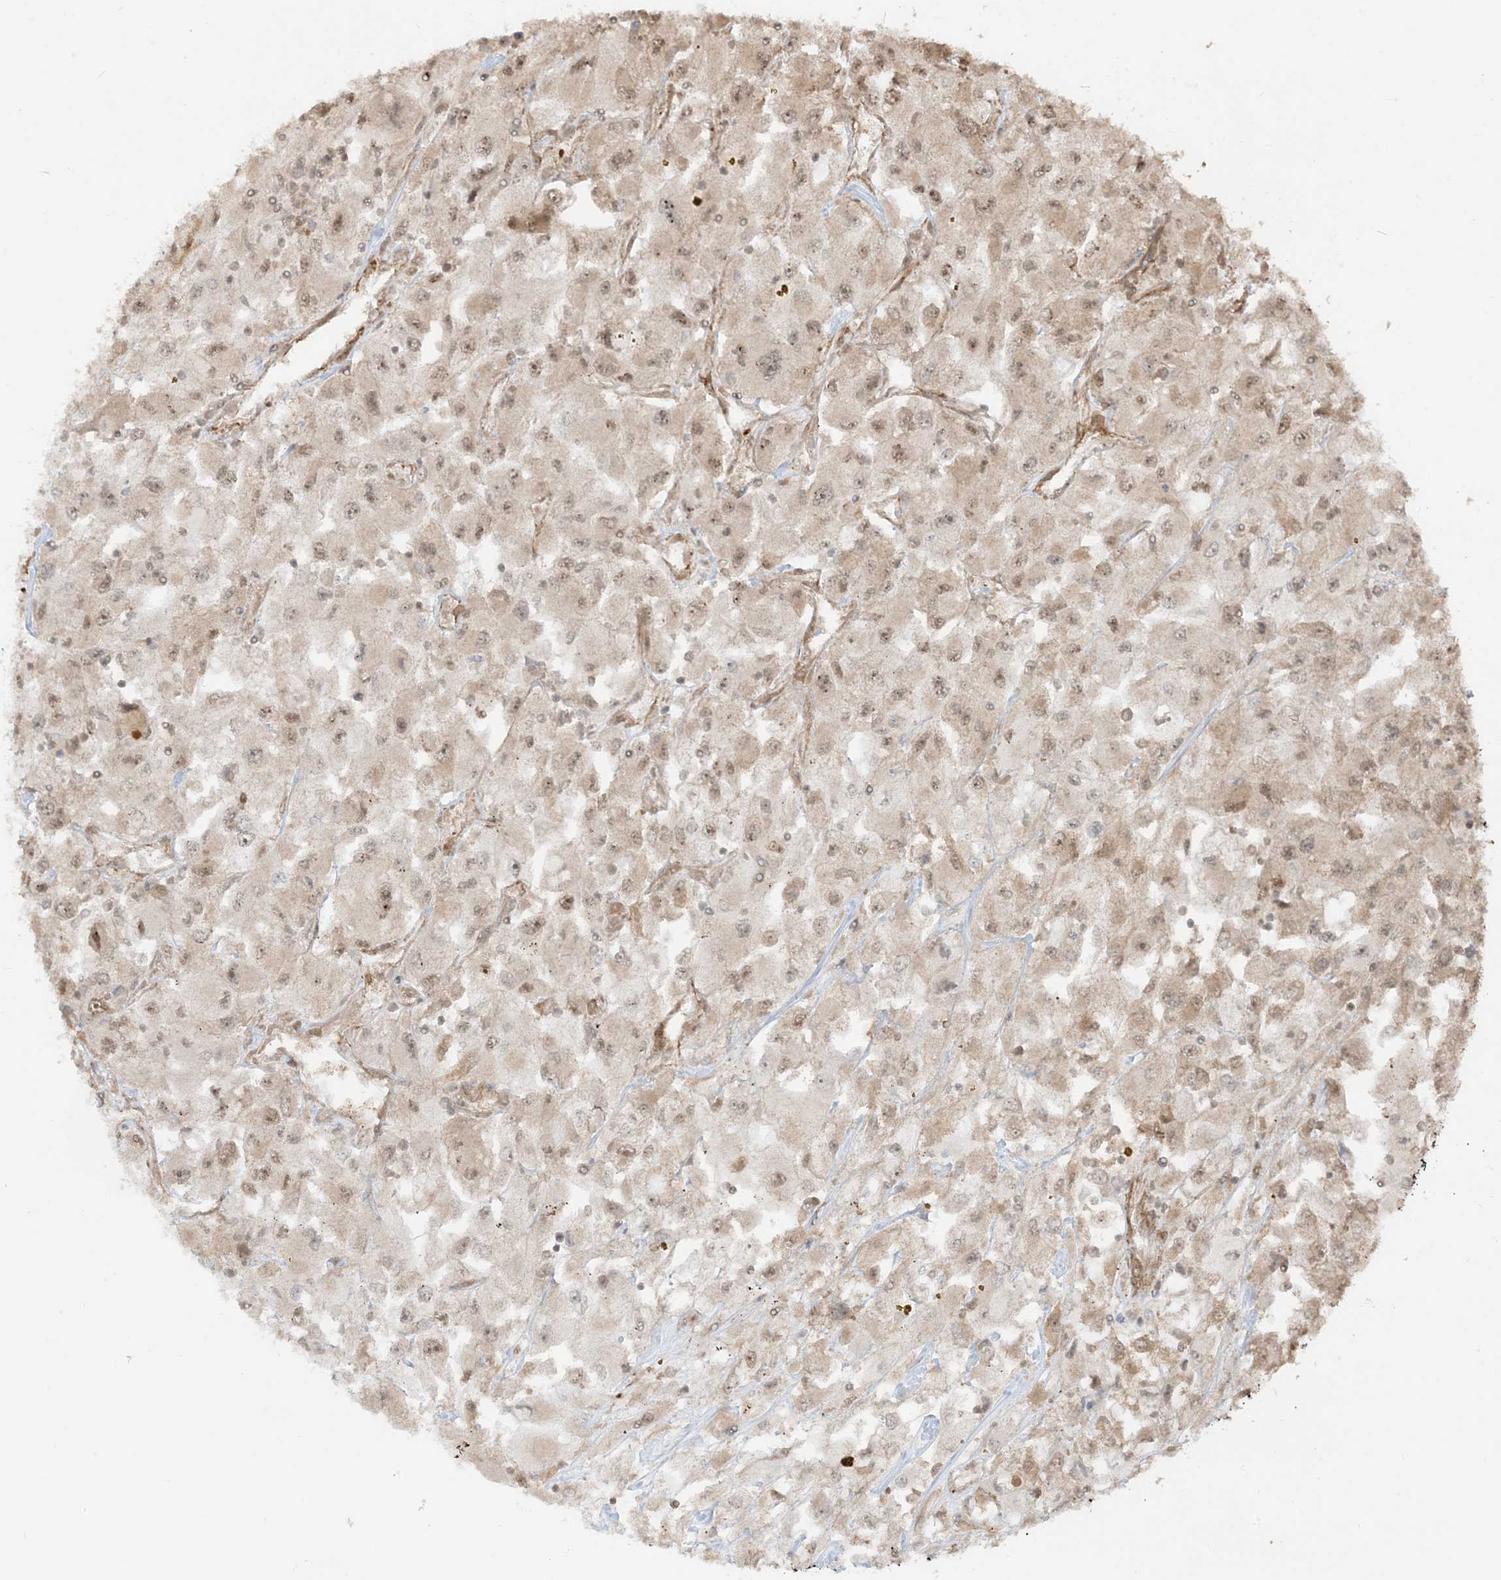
{"staining": {"intensity": "weak", "quantity": "25%-75%", "location": "cytoplasmic/membranous,nuclear"}, "tissue": "renal cancer", "cell_type": "Tumor cells", "image_type": "cancer", "snomed": [{"axis": "morphology", "description": "Adenocarcinoma, NOS"}, {"axis": "topography", "description": "Kidney"}], "caption": "The image displays staining of renal cancer, revealing weak cytoplasmic/membranous and nuclear protein positivity (brown color) within tumor cells.", "gene": "TBCC", "patient": {"sex": "female", "age": 52}}